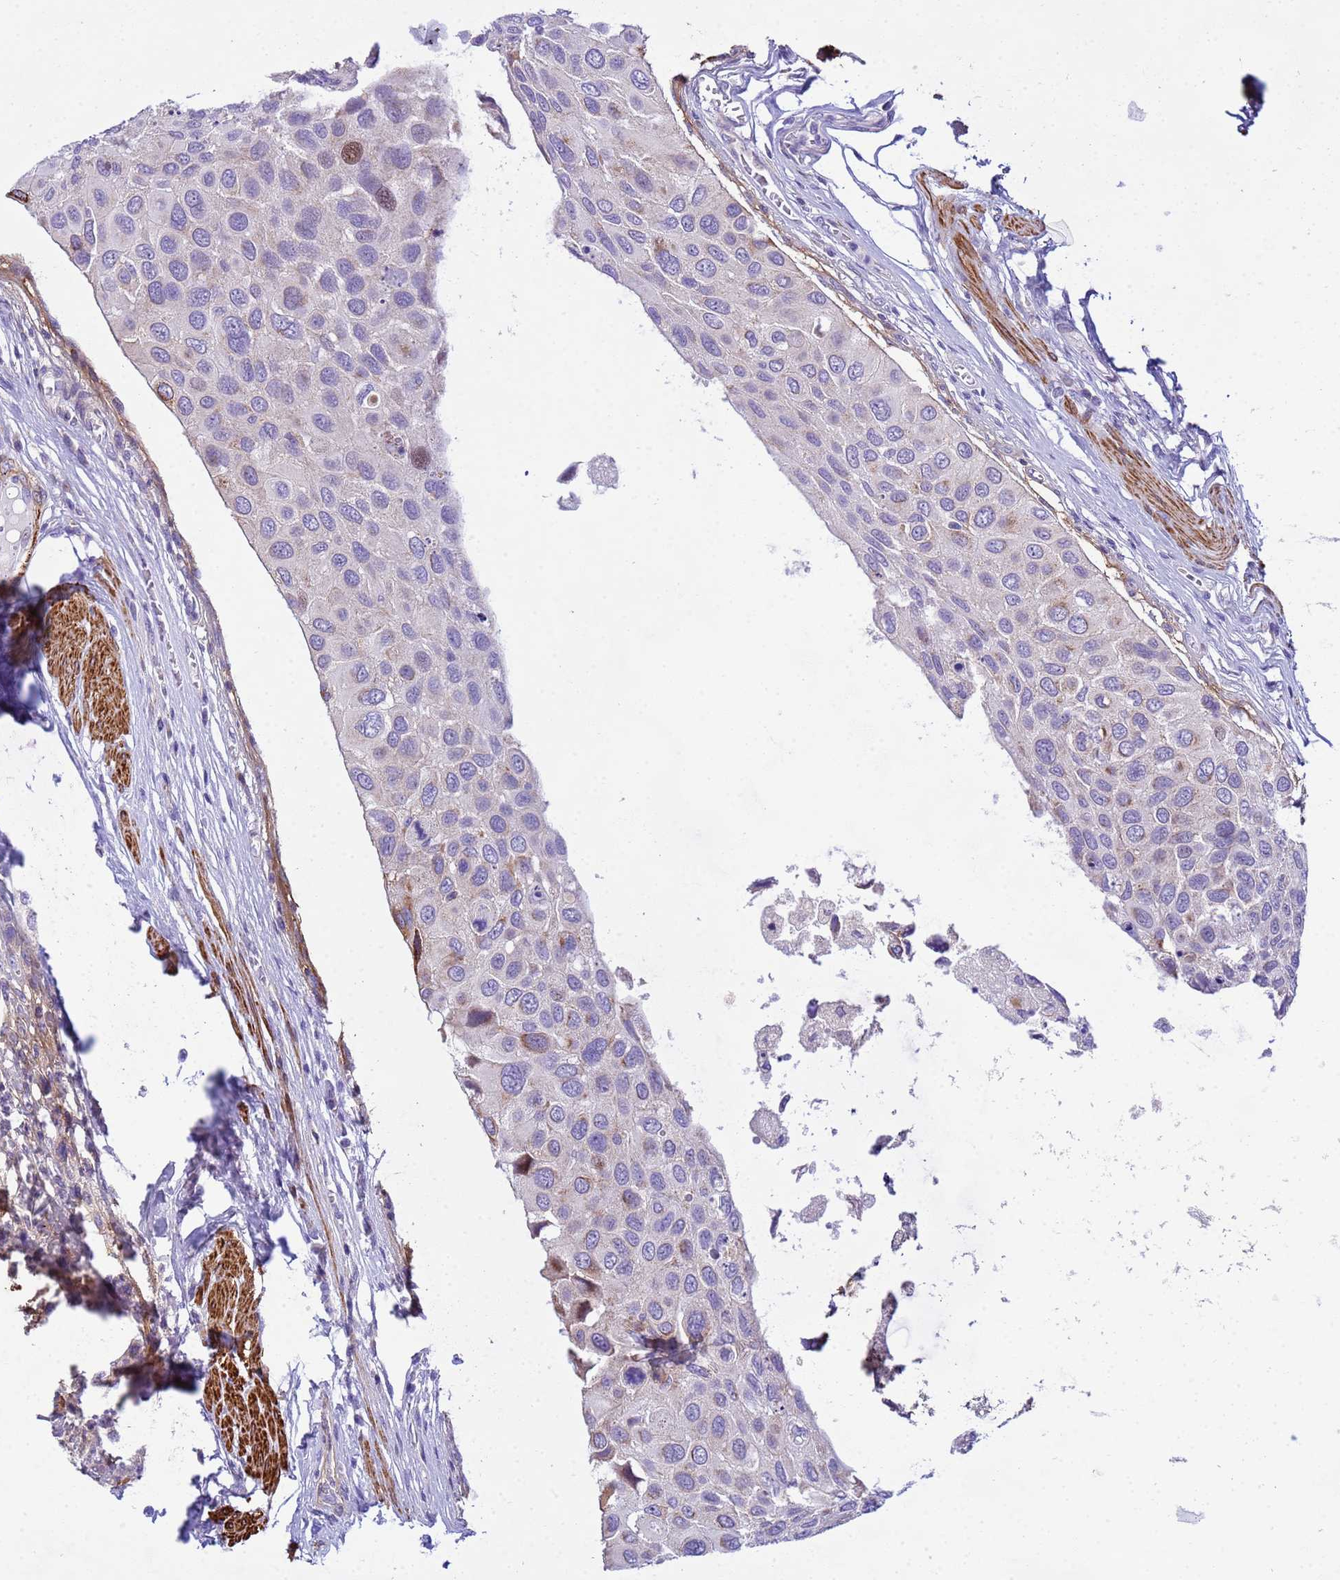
{"staining": {"intensity": "moderate", "quantity": "<25%", "location": "nuclear"}, "tissue": "urothelial cancer", "cell_type": "Tumor cells", "image_type": "cancer", "snomed": [{"axis": "morphology", "description": "Urothelial carcinoma, High grade"}, {"axis": "topography", "description": "Urinary bladder"}], "caption": "High-grade urothelial carcinoma stained for a protein (brown) reveals moderate nuclear positive expression in about <25% of tumor cells.", "gene": "P2RX7", "patient": {"sex": "male", "age": 50}}